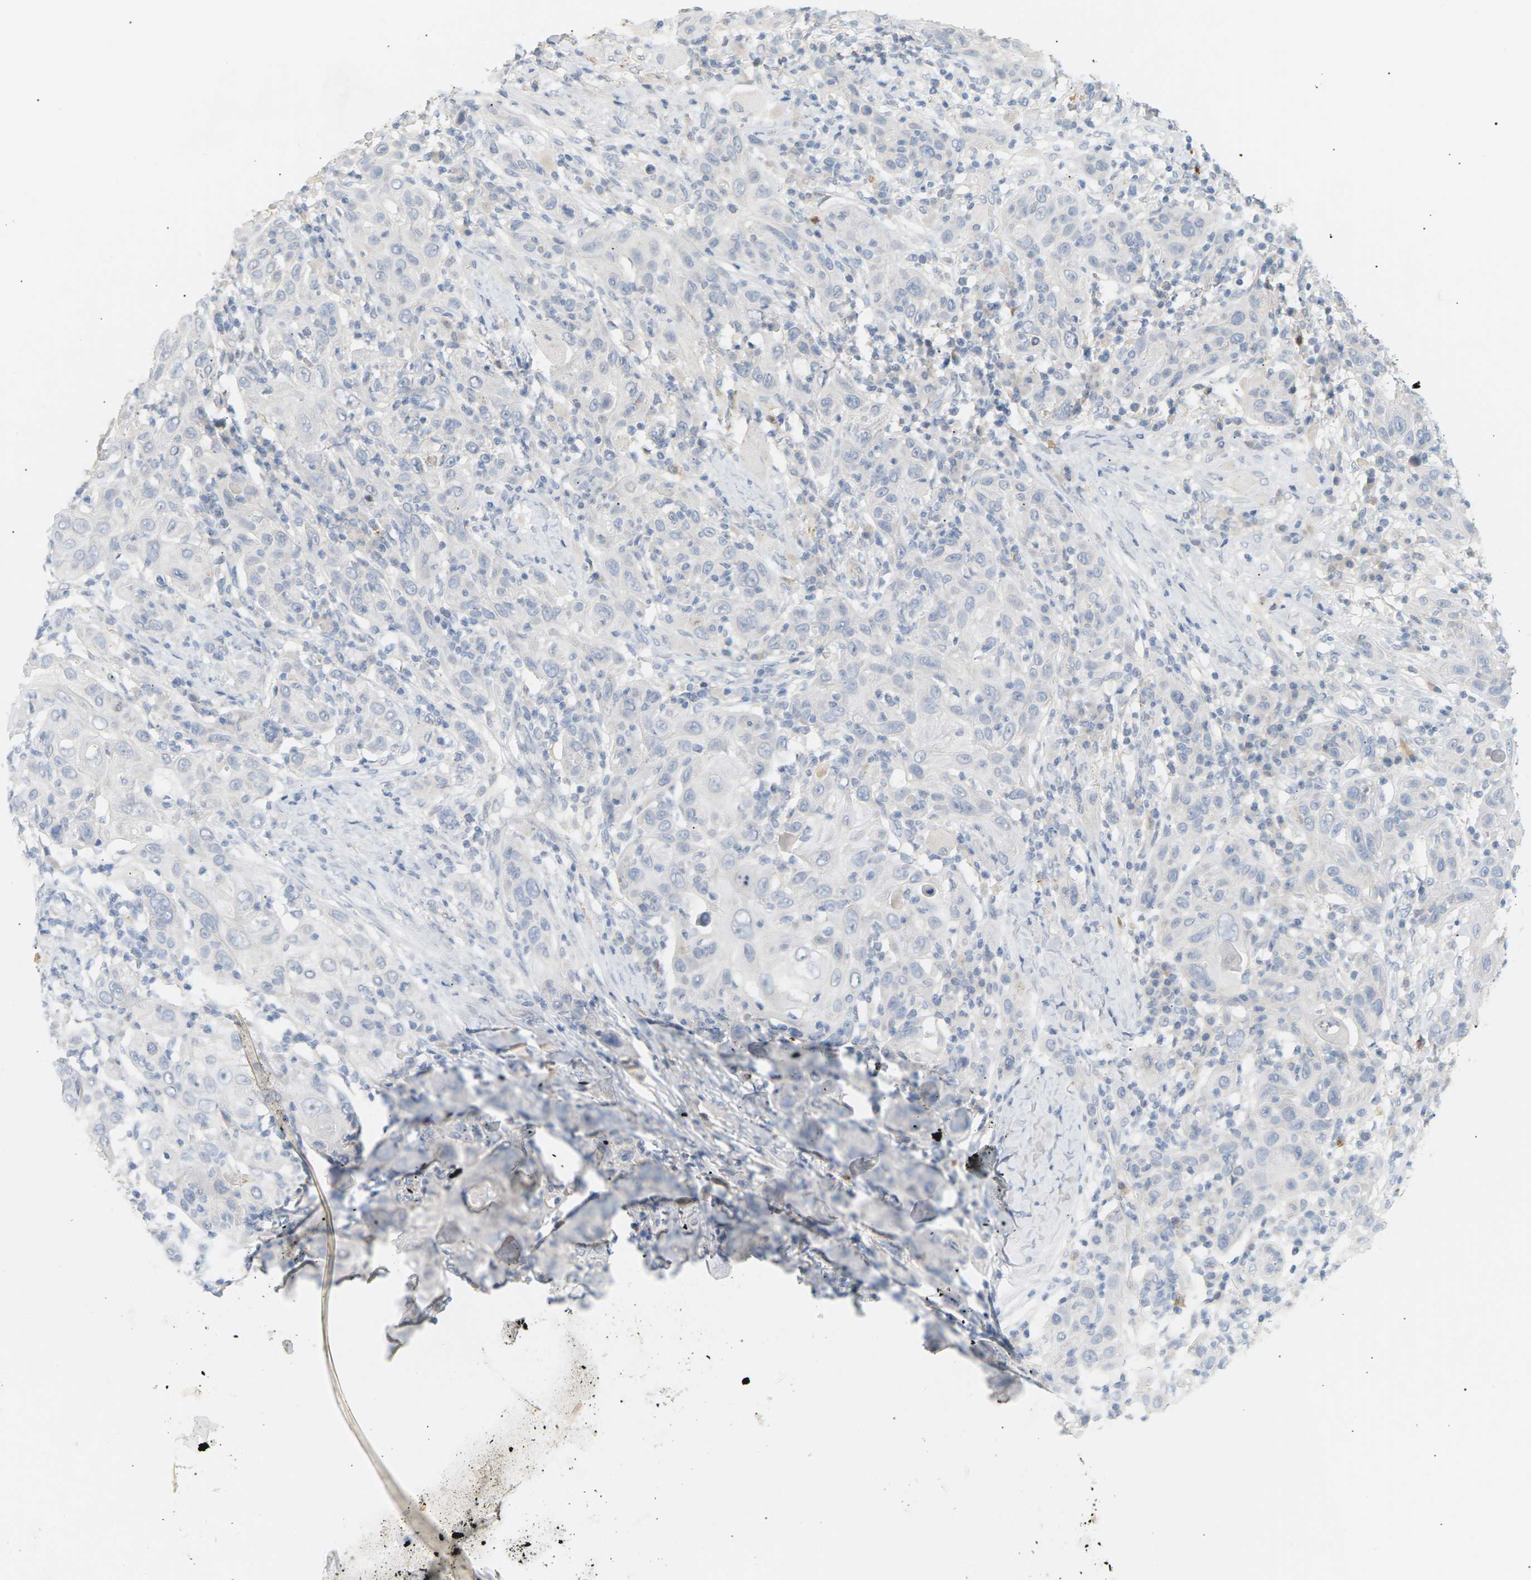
{"staining": {"intensity": "negative", "quantity": "none", "location": "none"}, "tissue": "skin cancer", "cell_type": "Tumor cells", "image_type": "cancer", "snomed": [{"axis": "morphology", "description": "Squamous cell carcinoma, NOS"}, {"axis": "topography", "description": "Skin"}], "caption": "Immunohistochemical staining of squamous cell carcinoma (skin) exhibits no significant positivity in tumor cells. (Brightfield microscopy of DAB (3,3'-diaminobenzidine) IHC at high magnification).", "gene": "CLU", "patient": {"sex": "female", "age": 88}}